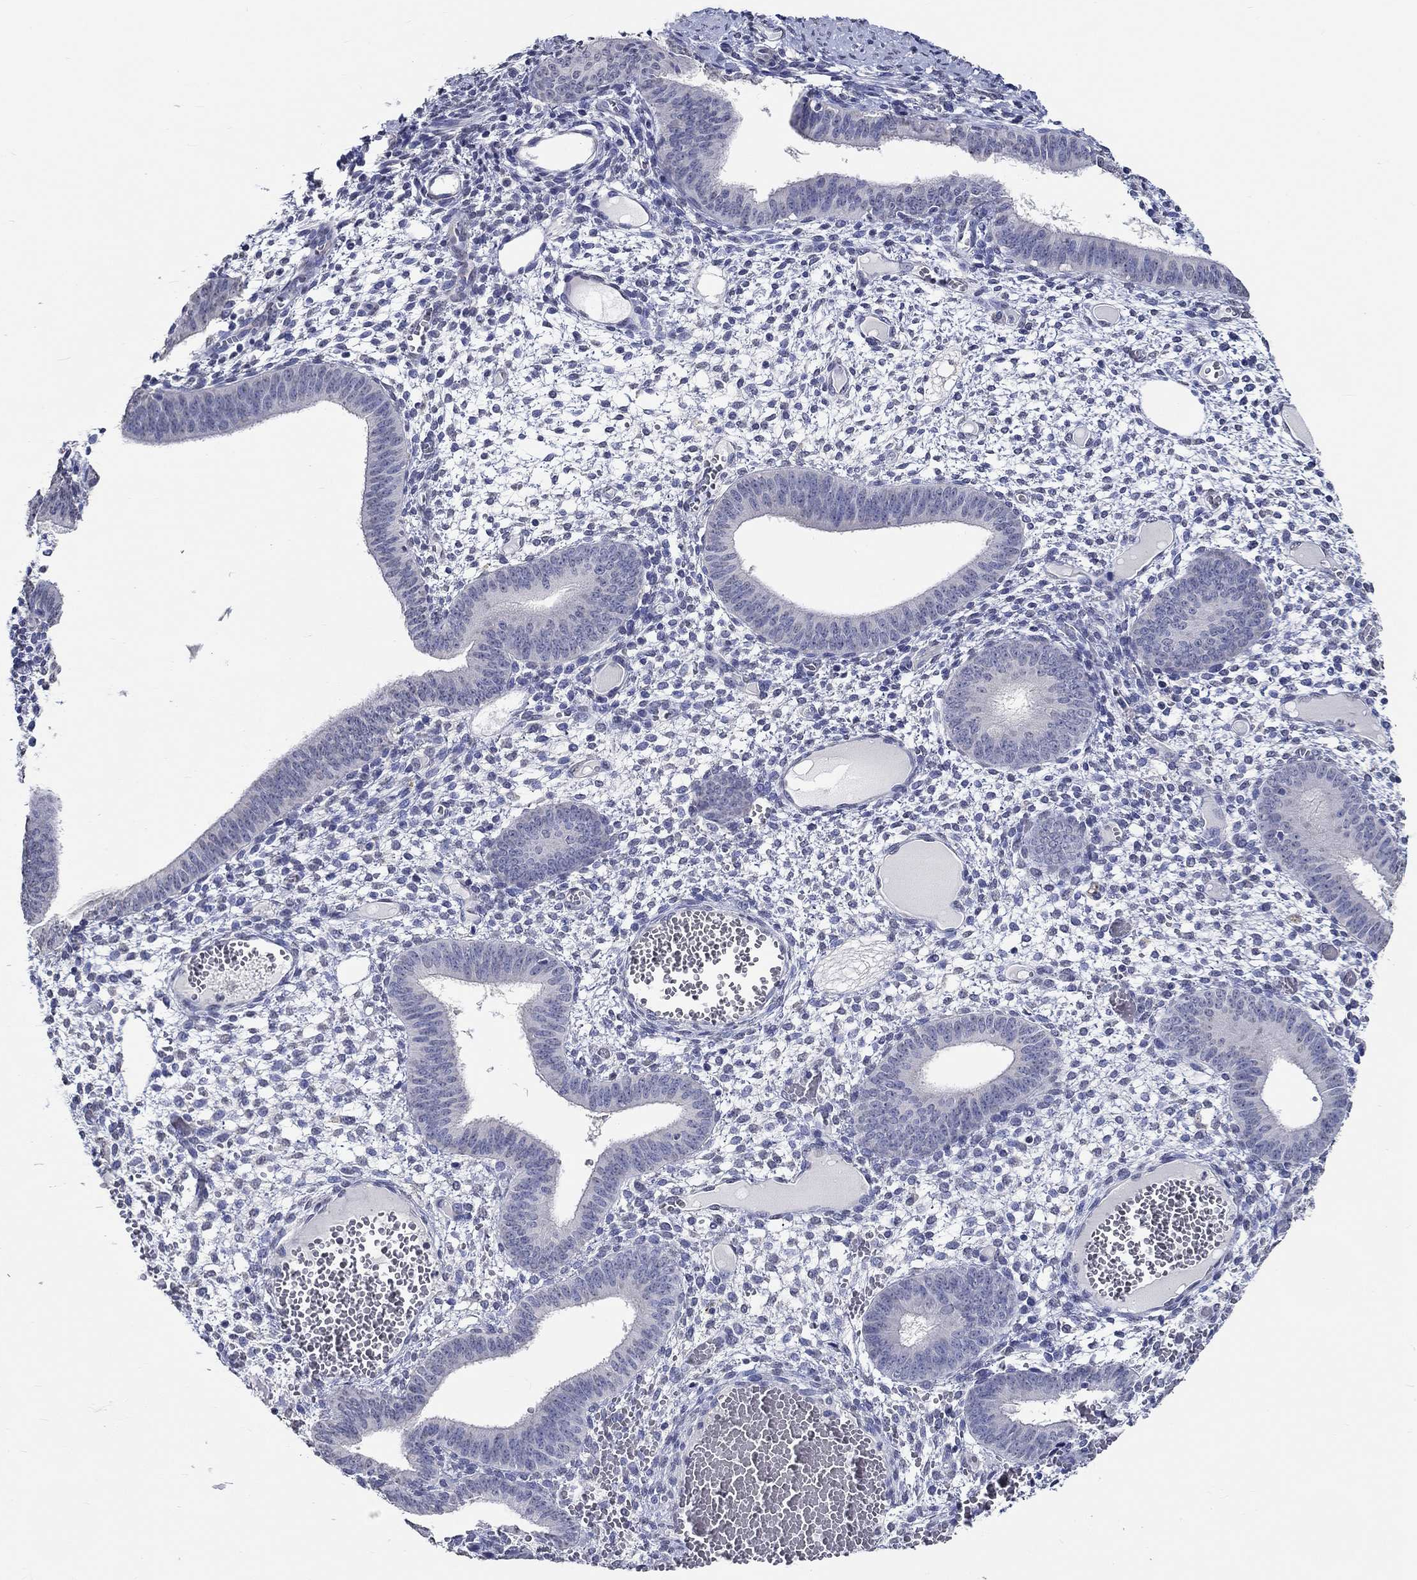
{"staining": {"intensity": "negative", "quantity": "none", "location": "none"}, "tissue": "endometrium", "cell_type": "Cells in endometrial stroma", "image_type": "normal", "snomed": [{"axis": "morphology", "description": "Normal tissue, NOS"}, {"axis": "topography", "description": "Endometrium"}], "caption": "Immunohistochemical staining of unremarkable endometrium shows no significant expression in cells in endometrial stroma. (Brightfield microscopy of DAB immunohistochemistry at high magnification).", "gene": "PDE1B", "patient": {"sex": "female", "age": 42}}